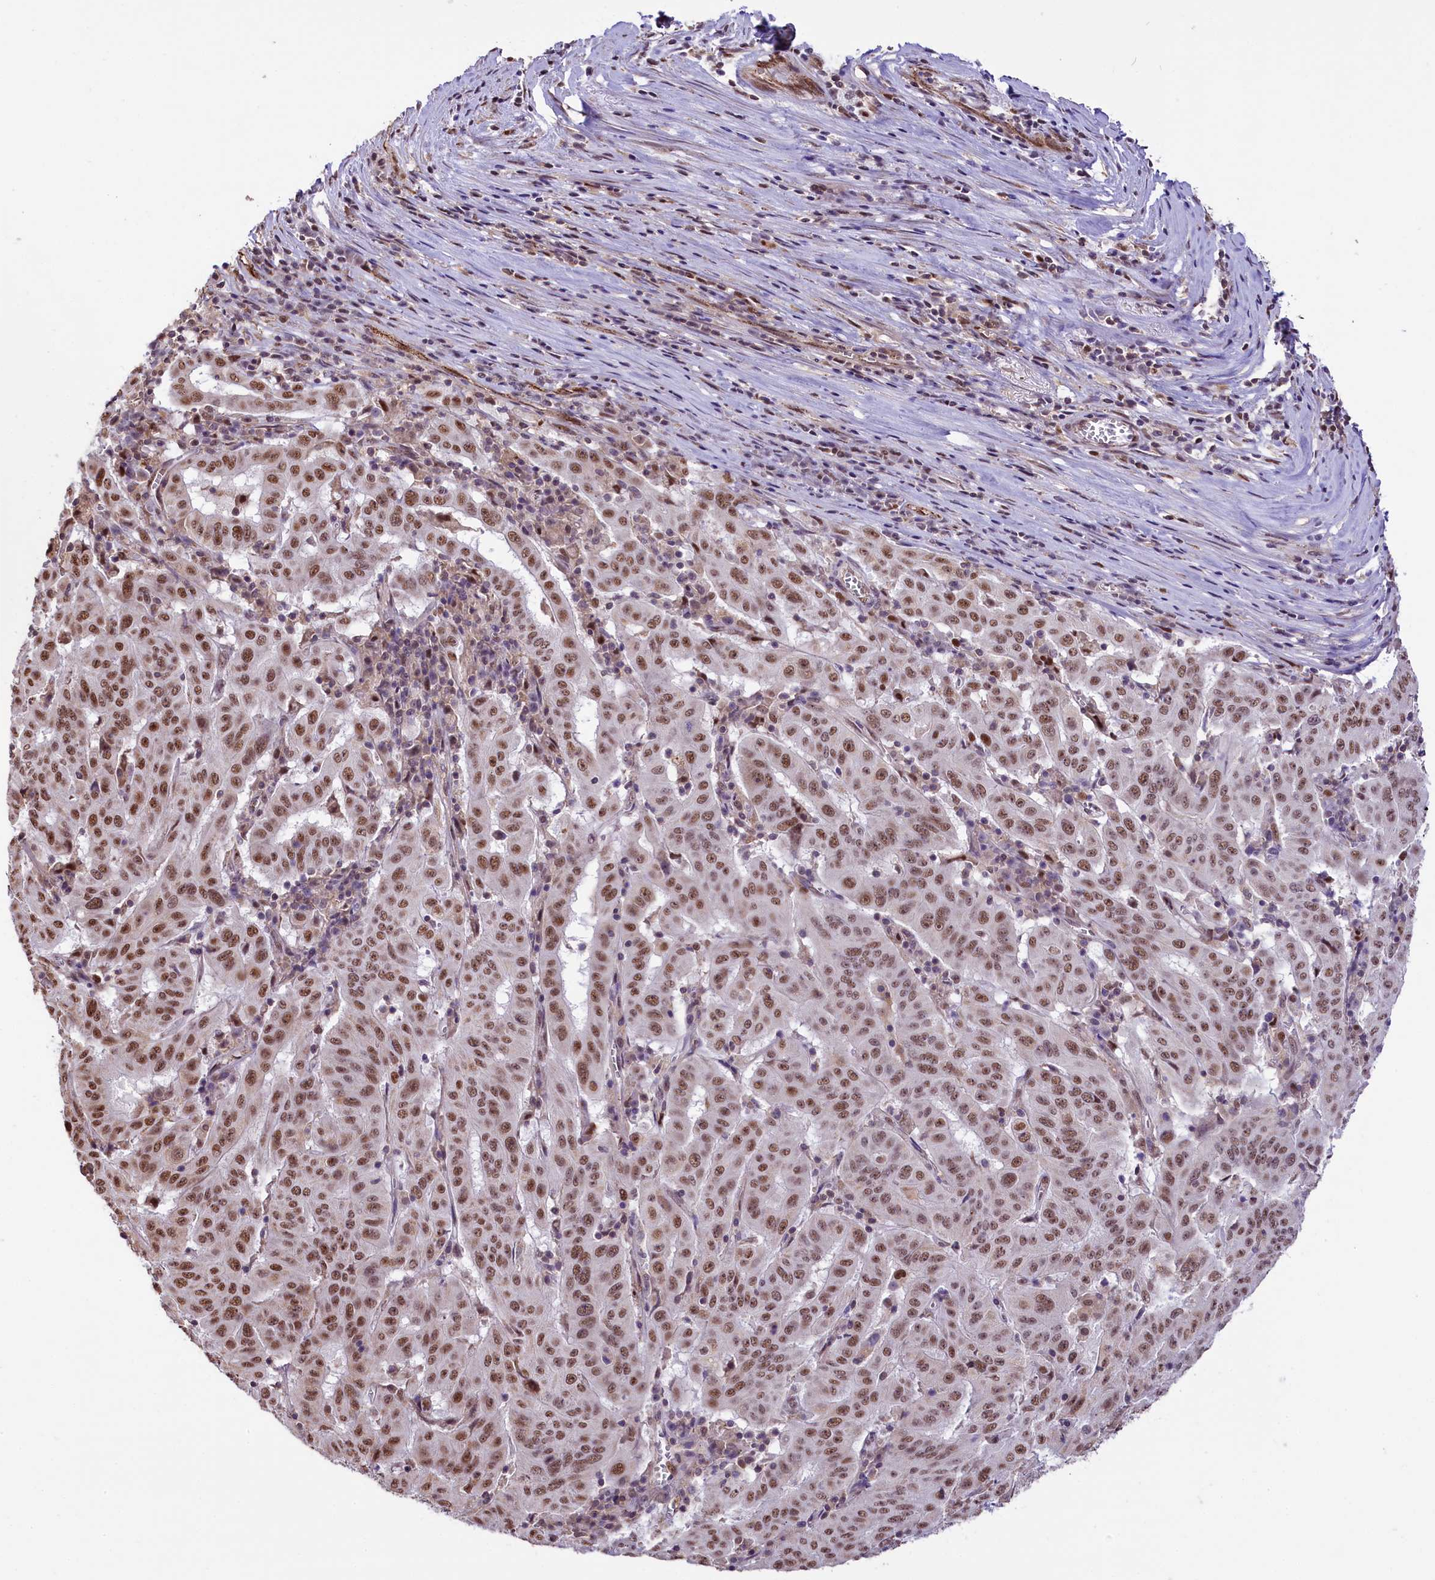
{"staining": {"intensity": "moderate", "quantity": ">75%", "location": "nuclear"}, "tissue": "pancreatic cancer", "cell_type": "Tumor cells", "image_type": "cancer", "snomed": [{"axis": "morphology", "description": "Adenocarcinoma, NOS"}, {"axis": "topography", "description": "Pancreas"}], "caption": "A micrograph of pancreatic adenocarcinoma stained for a protein exhibits moderate nuclear brown staining in tumor cells. (Brightfield microscopy of DAB IHC at high magnification).", "gene": "MRPL54", "patient": {"sex": "male", "age": 63}}